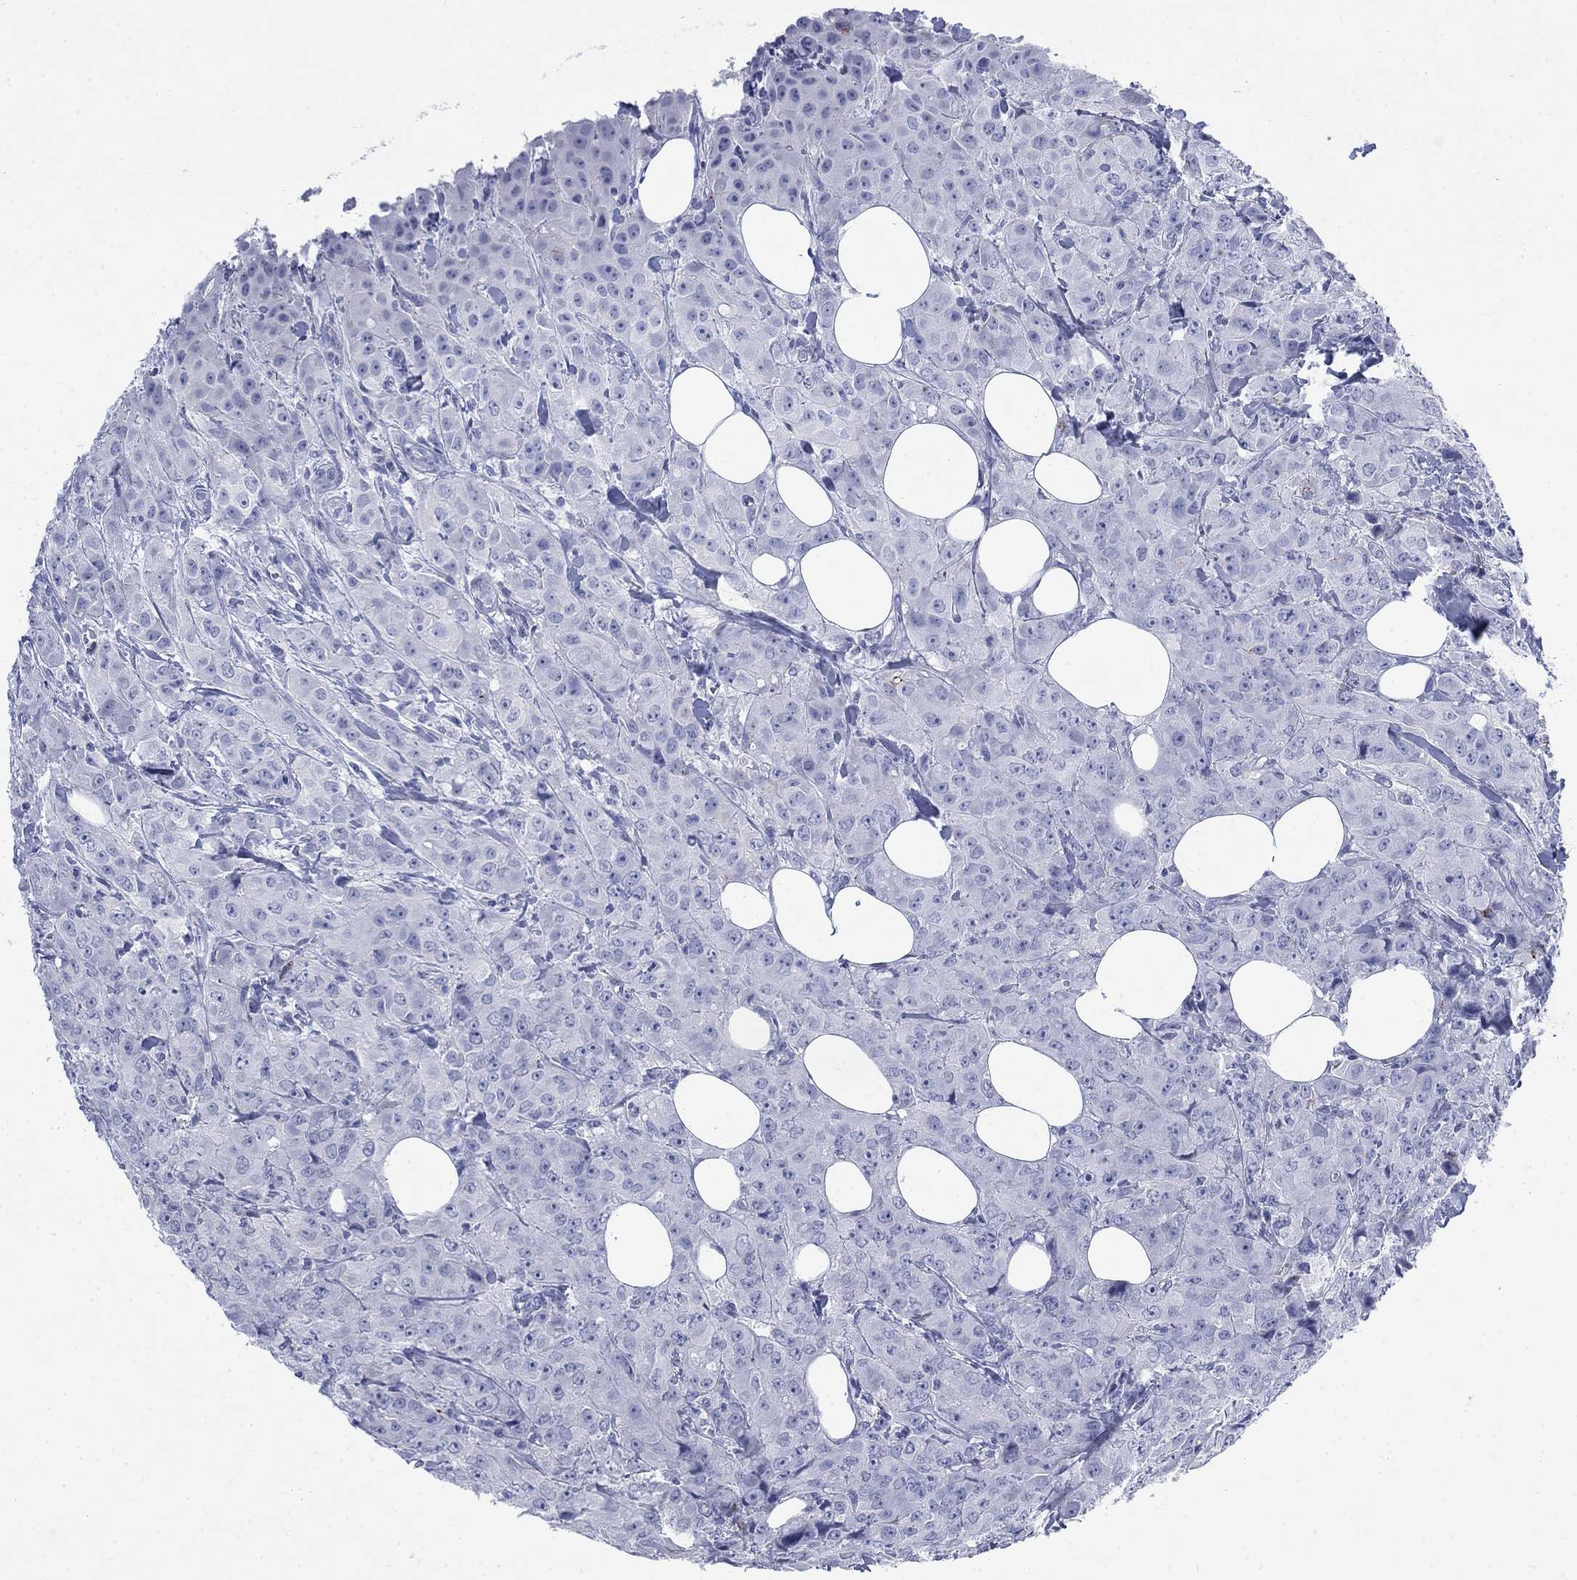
{"staining": {"intensity": "negative", "quantity": "none", "location": "none"}, "tissue": "breast cancer", "cell_type": "Tumor cells", "image_type": "cancer", "snomed": [{"axis": "morphology", "description": "Duct carcinoma"}, {"axis": "topography", "description": "Breast"}], "caption": "IHC histopathology image of neoplastic tissue: human breast invasive ductal carcinoma stained with DAB (3,3'-diaminobenzidine) shows no significant protein staining in tumor cells. The staining is performed using DAB brown chromogen with nuclei counter-stained in using hematoxylin.", "gene": "IGF2BP3", "patient": {"sex": "female", "age": 43}}